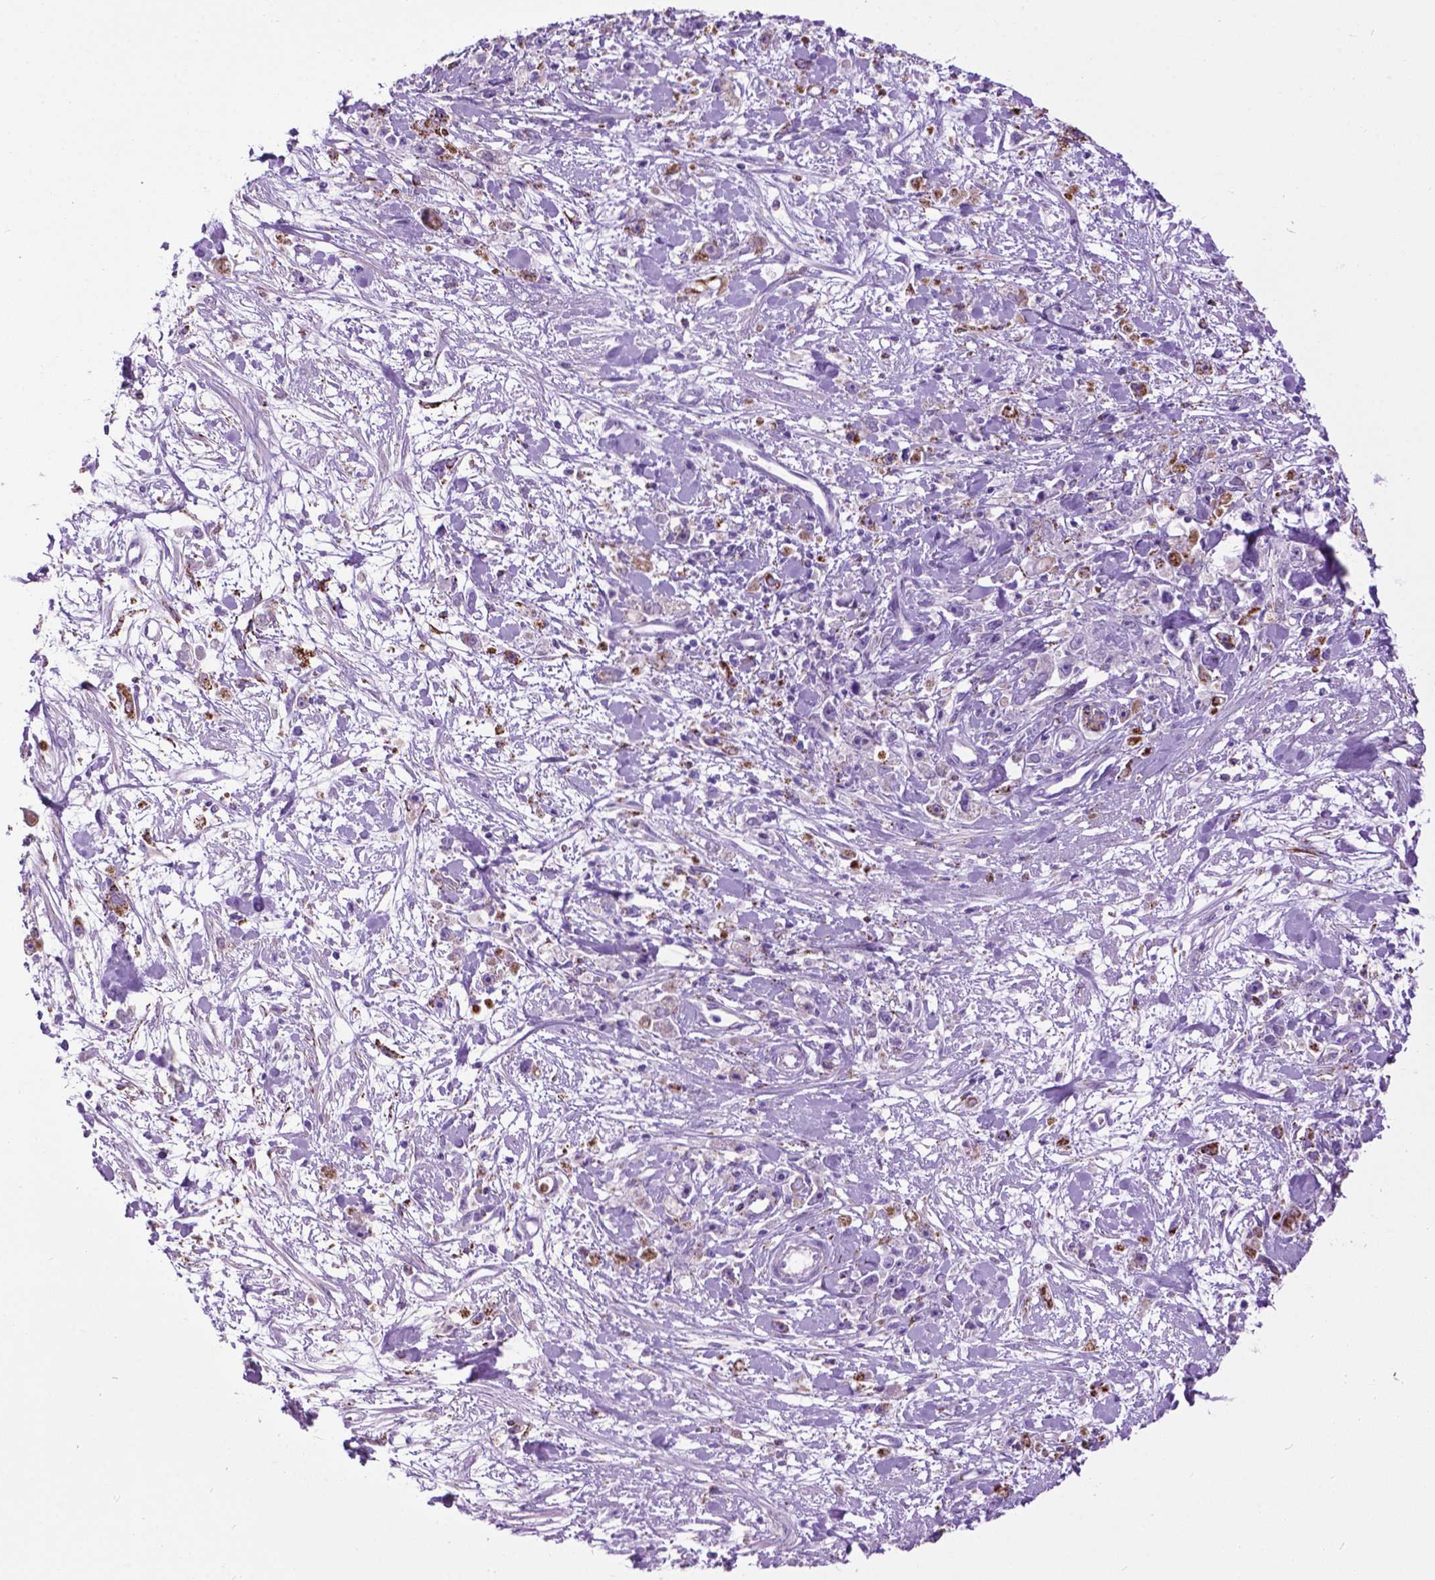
{"staining": {"intensity": "negative", "quantity": "none", "location": "none"}, "tissue": "stomach cancer", "cell_type": "Tumor cells", "image_type": "cancer", "snomed": [{"axis": "morphology", "description": "Adenocarcinoma, NOS"}, {"axis": "topography", "description": "Stomach"}], "caption": "An image of human adenocarcinoma (stomach) is negative for staining in tumor cells. (Brightfield microscopy of DAB IHC at high magnification).", "gene": "TMEM132E", "patient": {"sex": "female", "age": 59}}